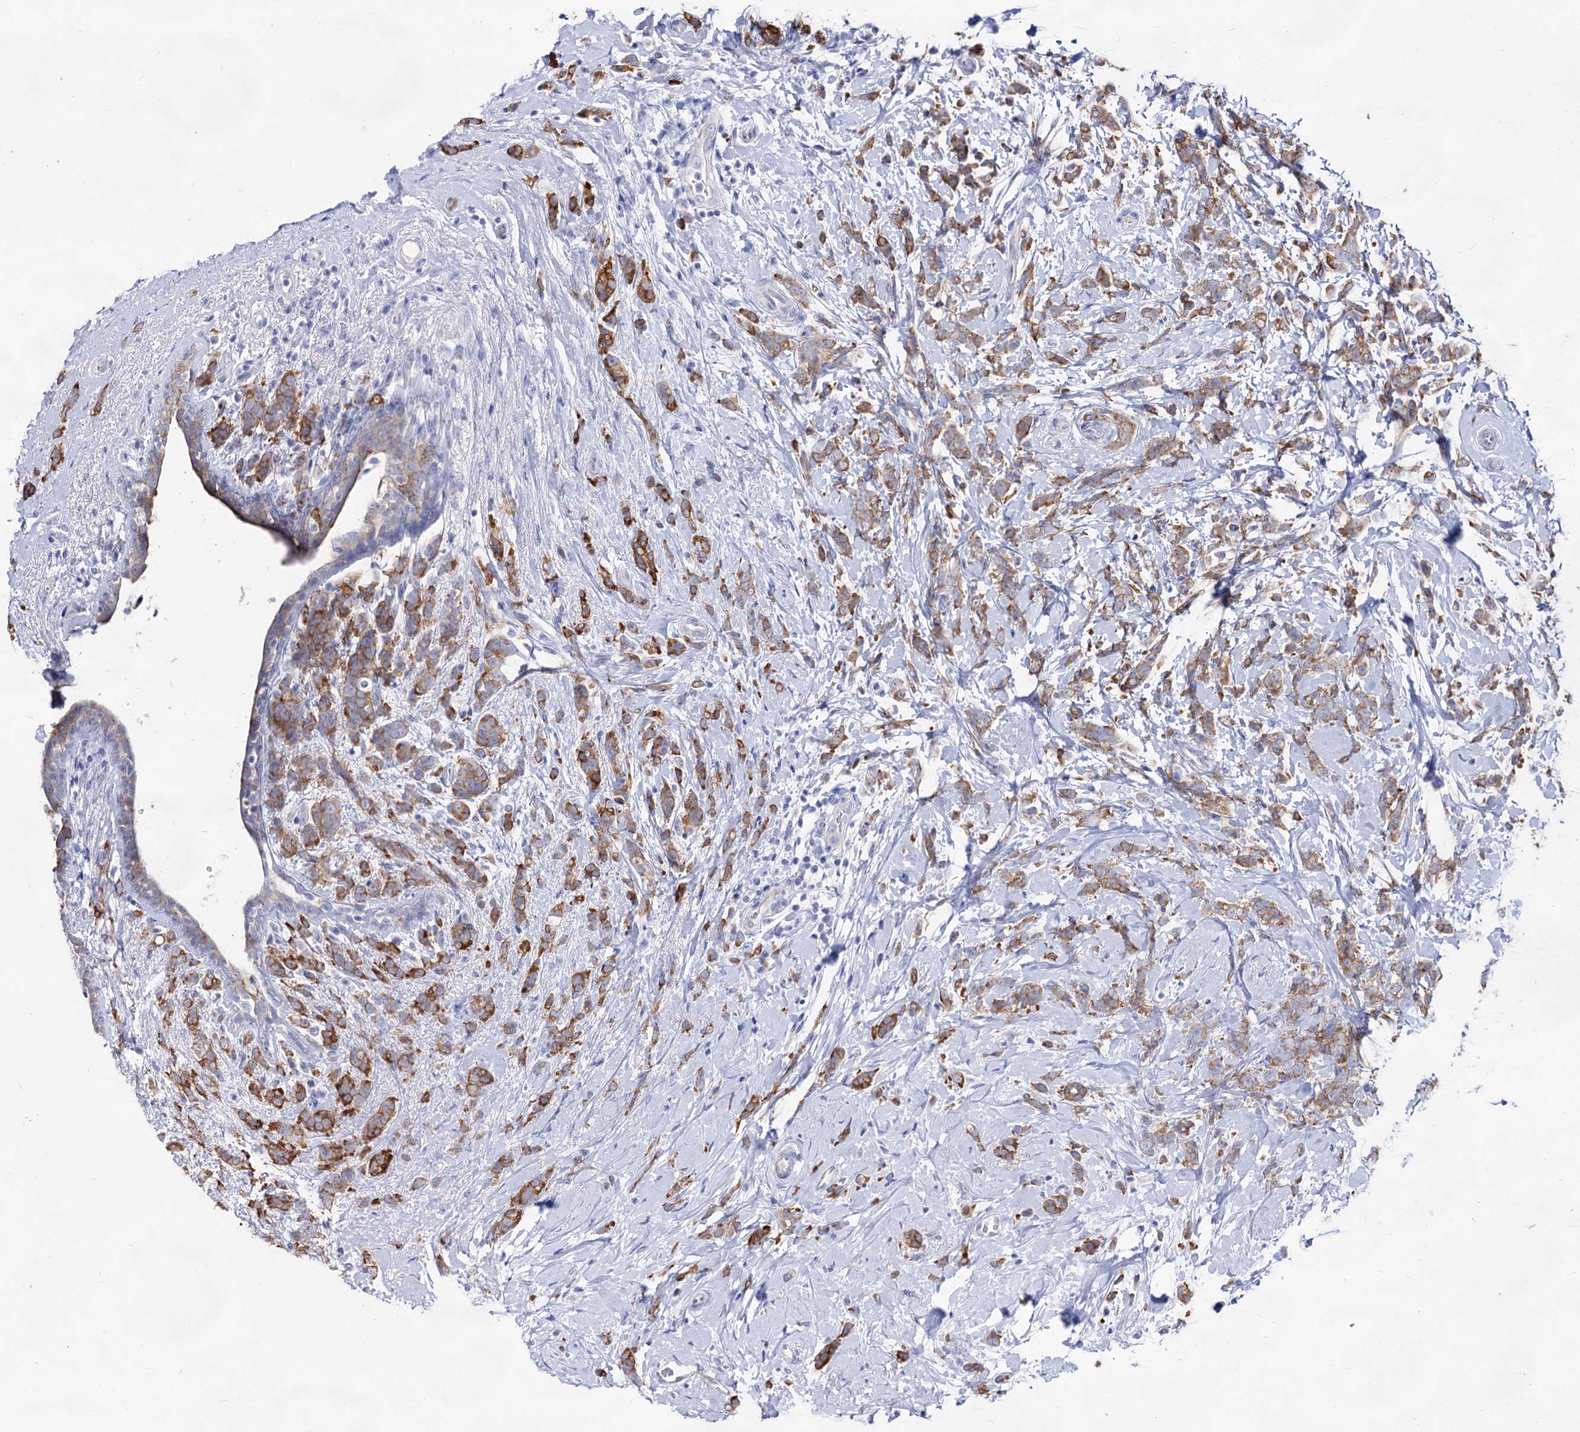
{"staining": {"intensity": "moderate", "quantity": ">75%", "location": "cytoplasmic/membranous"}, "tissue": "breast cancer", "cell_type": "Tumor cells", "image_type": "cancer", "snomed": [{"axis": "morphology", "description": "Lobular carcinoma"}, {"axis": "topography", "description": "Breast"}], "caption": "Immunohistochemical staining of lobular carcinoma (breast) displays medium levels of moderate cytoplasmic/membranous expression in about >75% of tumor cells.", "gene": "ARFIP2", "patient": {"sex": "female", "age": 58}}